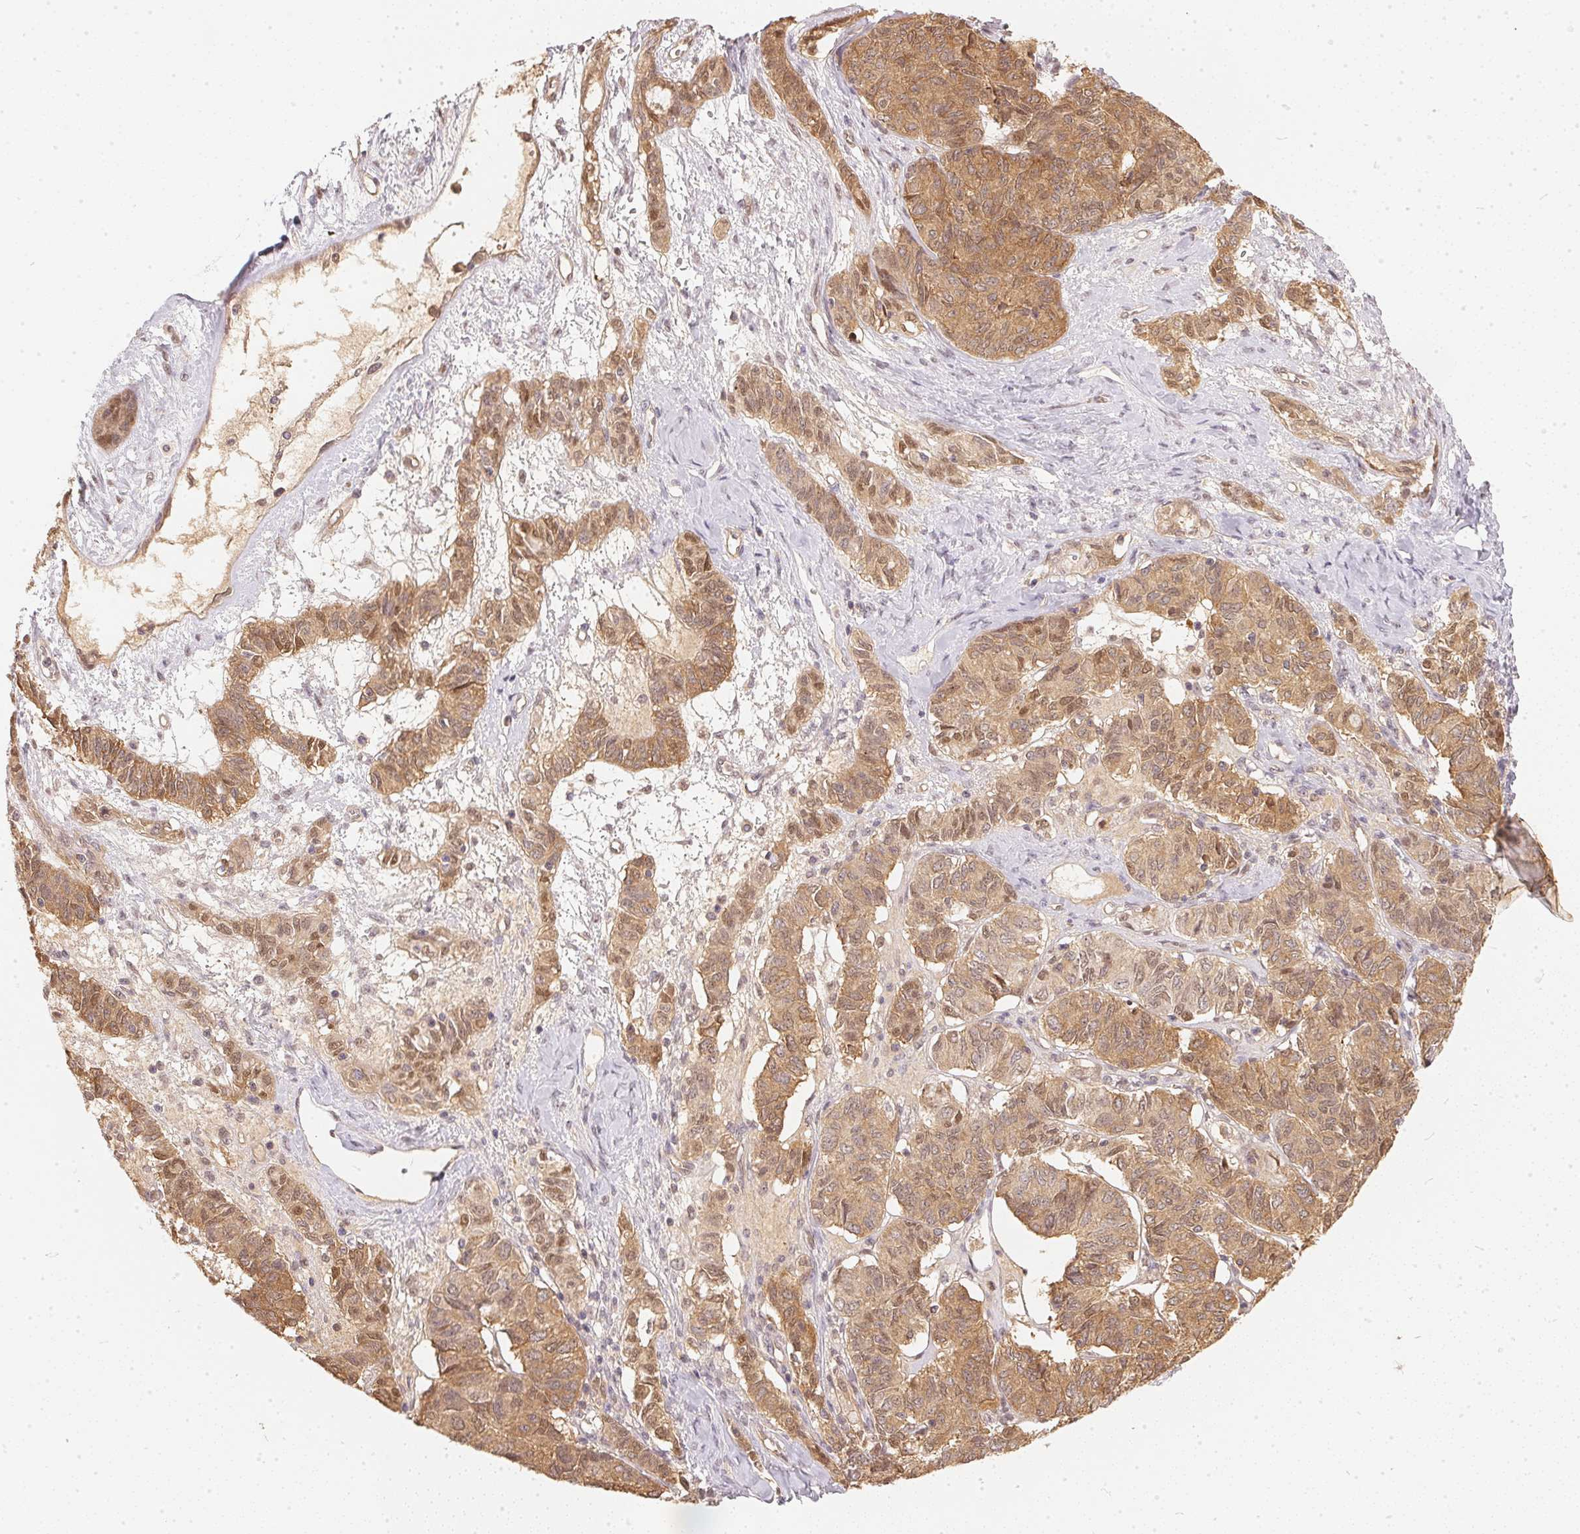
{"staining": {"intensity": "moderate", "quantity": ">75%", "location": "cytoplasmic/membranous,nuclear"}, "tissue": "ovarian cancer", "cell_type": "Tumor cells", "image_type": "cancer", "snomed": [{"axis": "morphology", "description": "Carcinoma, endometroid"}, {"axis": "topography", "description": "Ovary"}], "caption": "A micrograph of ovarian cancer (endometroid carcinoma) stained for a protein displays moderate cytoplasmic/membranous and nuclear brown staining in tumor cells.", "gene": "BLMH", "patient": {"sex": "female", "age": 80}}